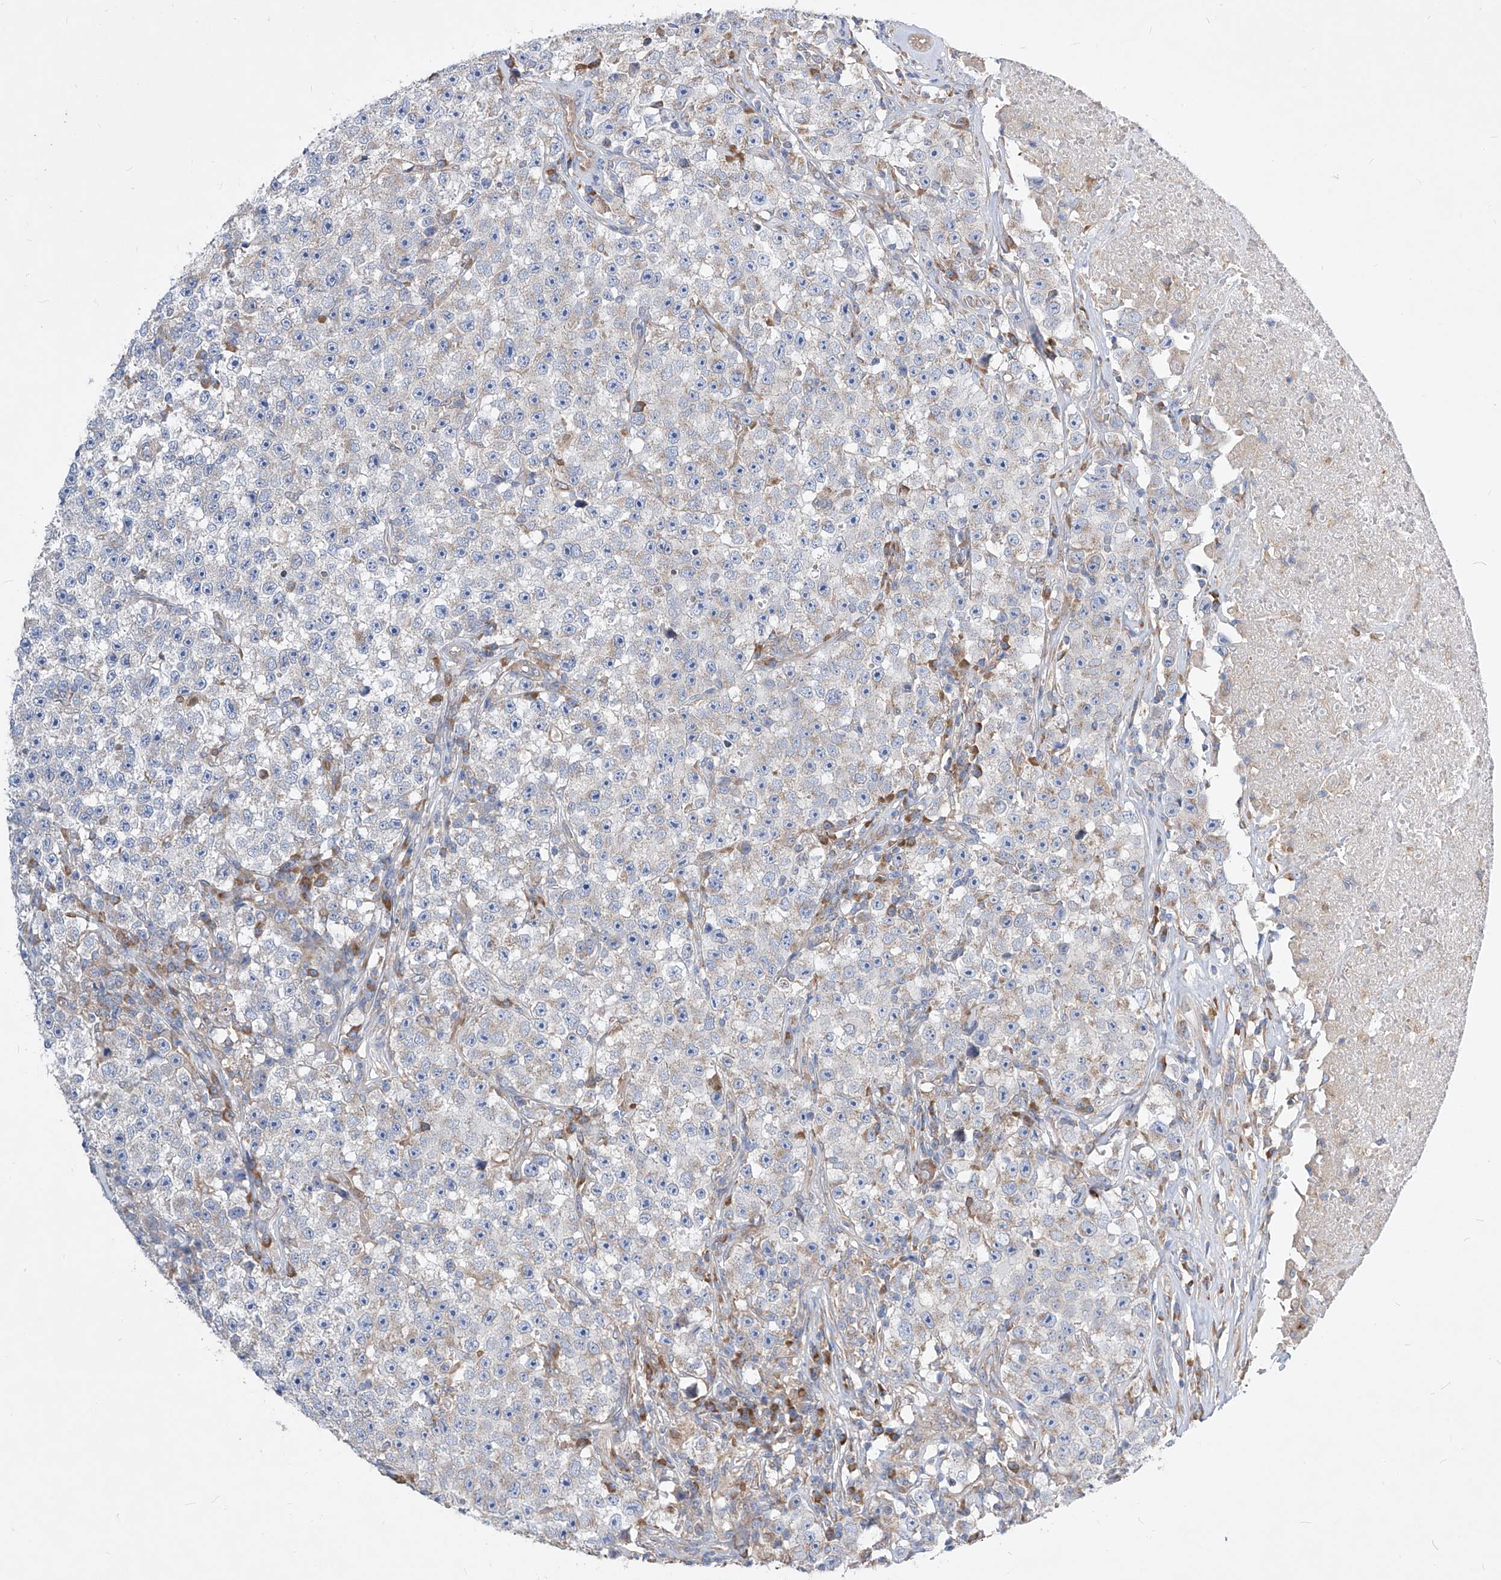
{"staining": {"intensity": "negative", "quantity": "none", "location": "none"}, "tissue": "testis cancer", "cell_type": "Tumor cells", "image_type": "cancer", "snomed": [{"axis": "morphology", "description": "Seminoma, NOS"}, {"axis": "topography", "description": "Testis"}], "caption": "Tumor cells are negative for brown protein staining in testis cancer. (DAB (3,3'-diaminobenzidine) immunohistochemistry, high magnification).", "gene": "UFL1", "patient": {"sex": "male", "age": 22}}